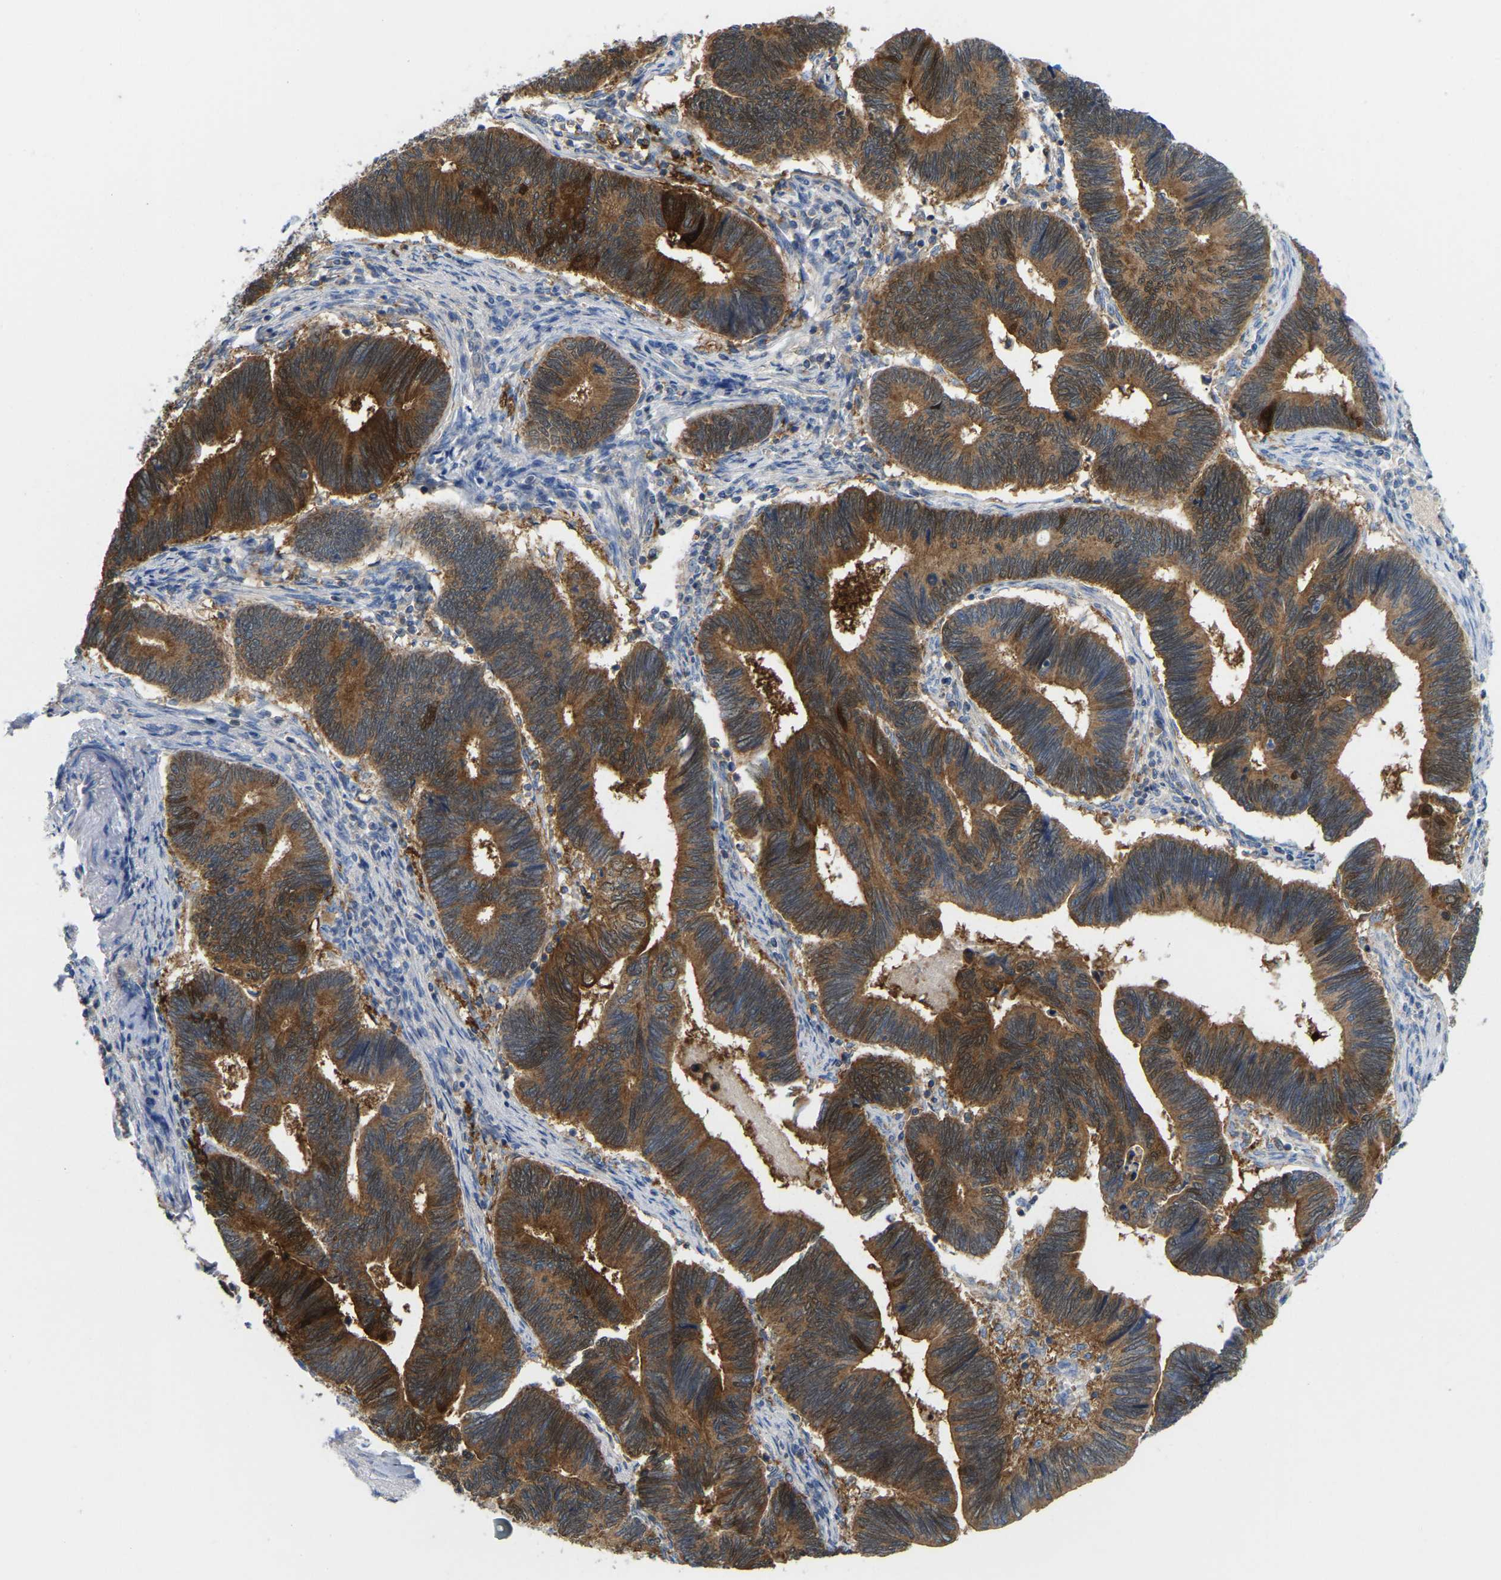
{"staining": {"intensity": "strong", "quantity": ">75%", "location": "cytoplasmic/membranous"}, "tissue": "pancreatic cancer", "cell_type": "Tumor cells", "image_type": "cancer", "snomed": [{"axis": "morphology", "description": "Adenocarcinoma, NOS"}, {"axis": "topography", "description": "Pancreas"}], "caption": "Pancreatic cancer (adenocarcinoma) was stained to show a protein in brown. There is high levels of strong cytoplasmic/membranous staining in approximately >75% of tumor cells.", "gene": "SERPINB5", "patient": {"sex": "female", "age": 70}}